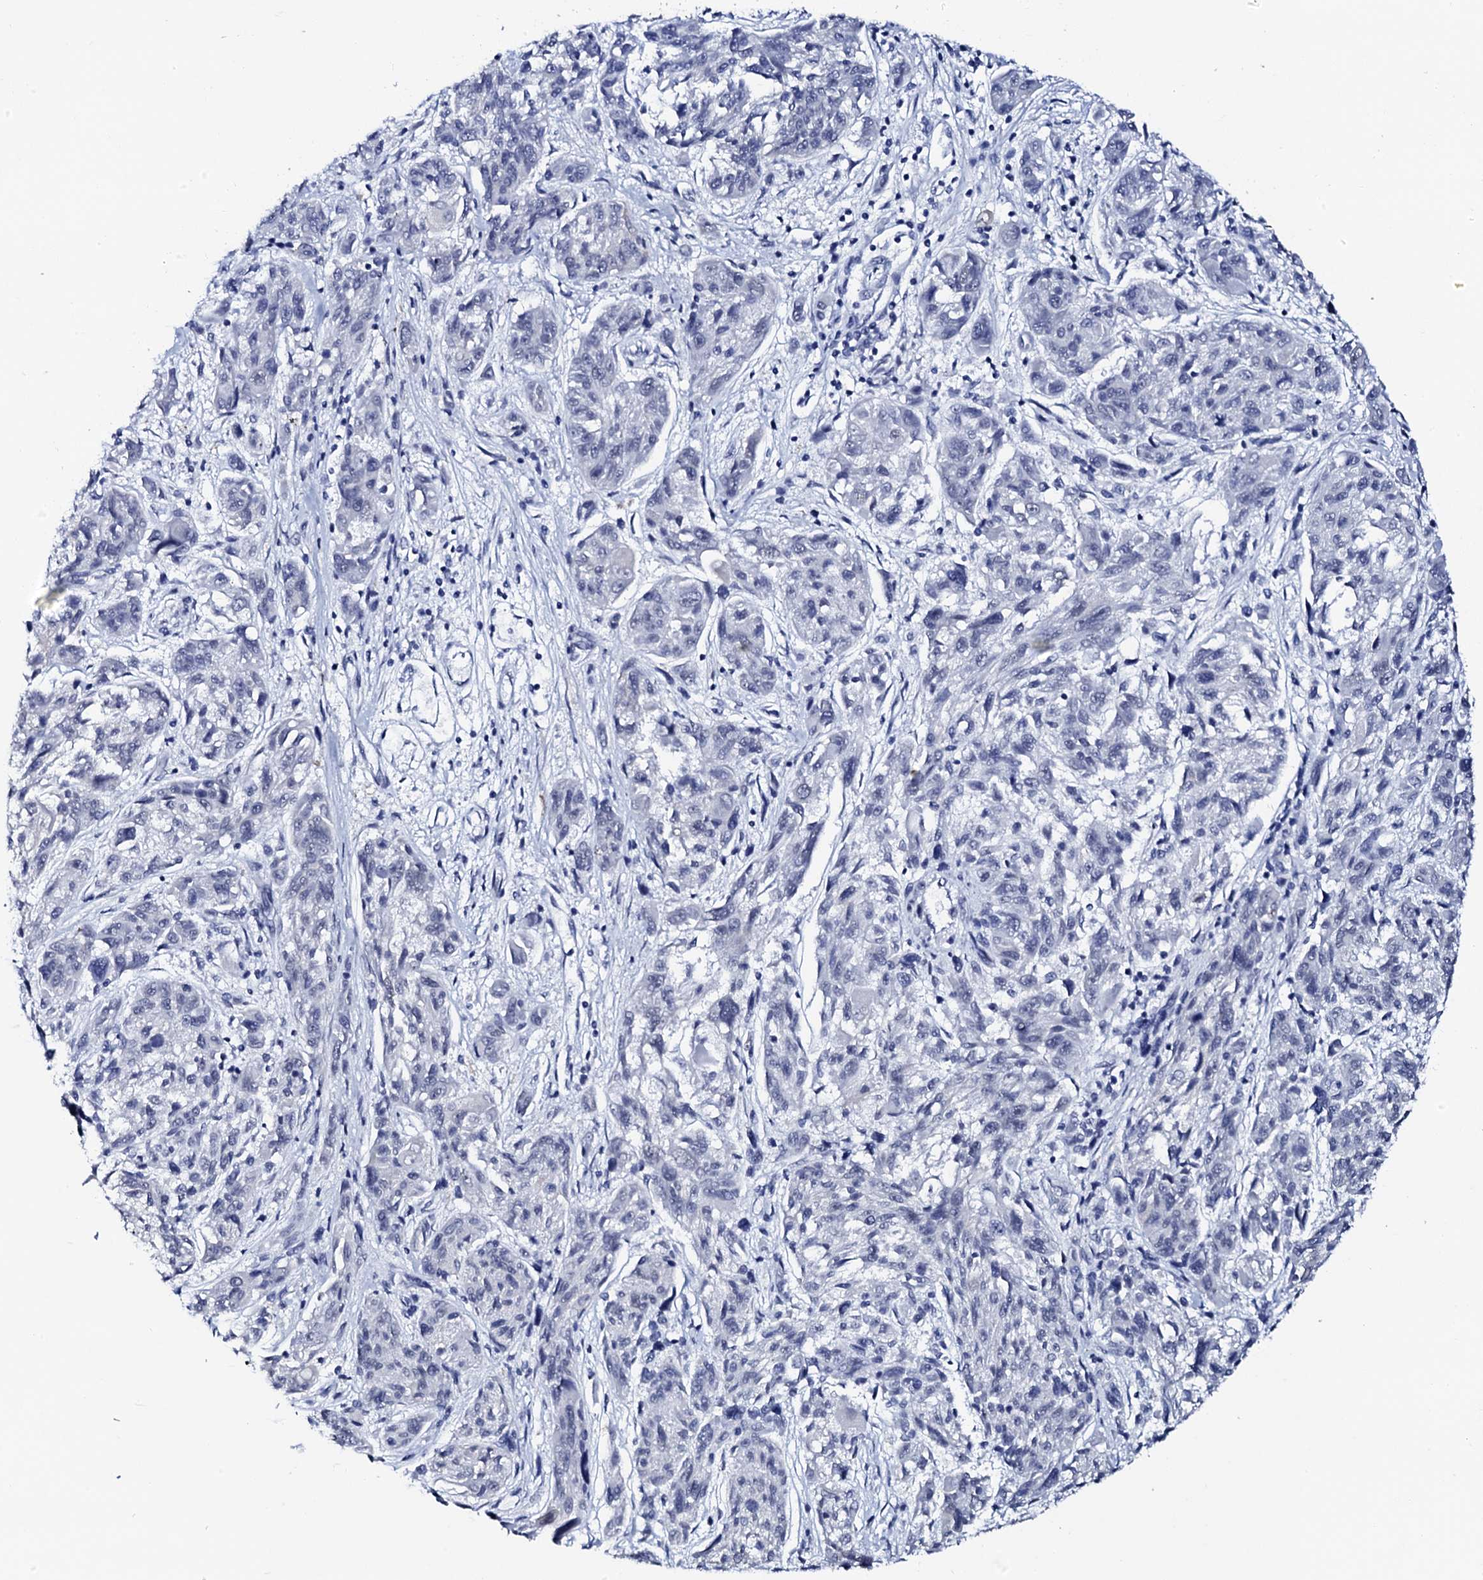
{"staining": {"intensity": "negative", "quantity": "none", "location": "none"}, "tissue": "melanoma", "cell_type": "Tumor cells", "image_type": "cancer", "snomed": [{"axis": "morphology", "description": "Malignant melanoma, NOS"}, {"axis": "topography", "description": "Skin"}], "caption": "IHC of human malignant melanoma demonstrates no expression in tumor cells.", "gene": "SPATA19", "patient": {"sex": "male", "age": 53}}